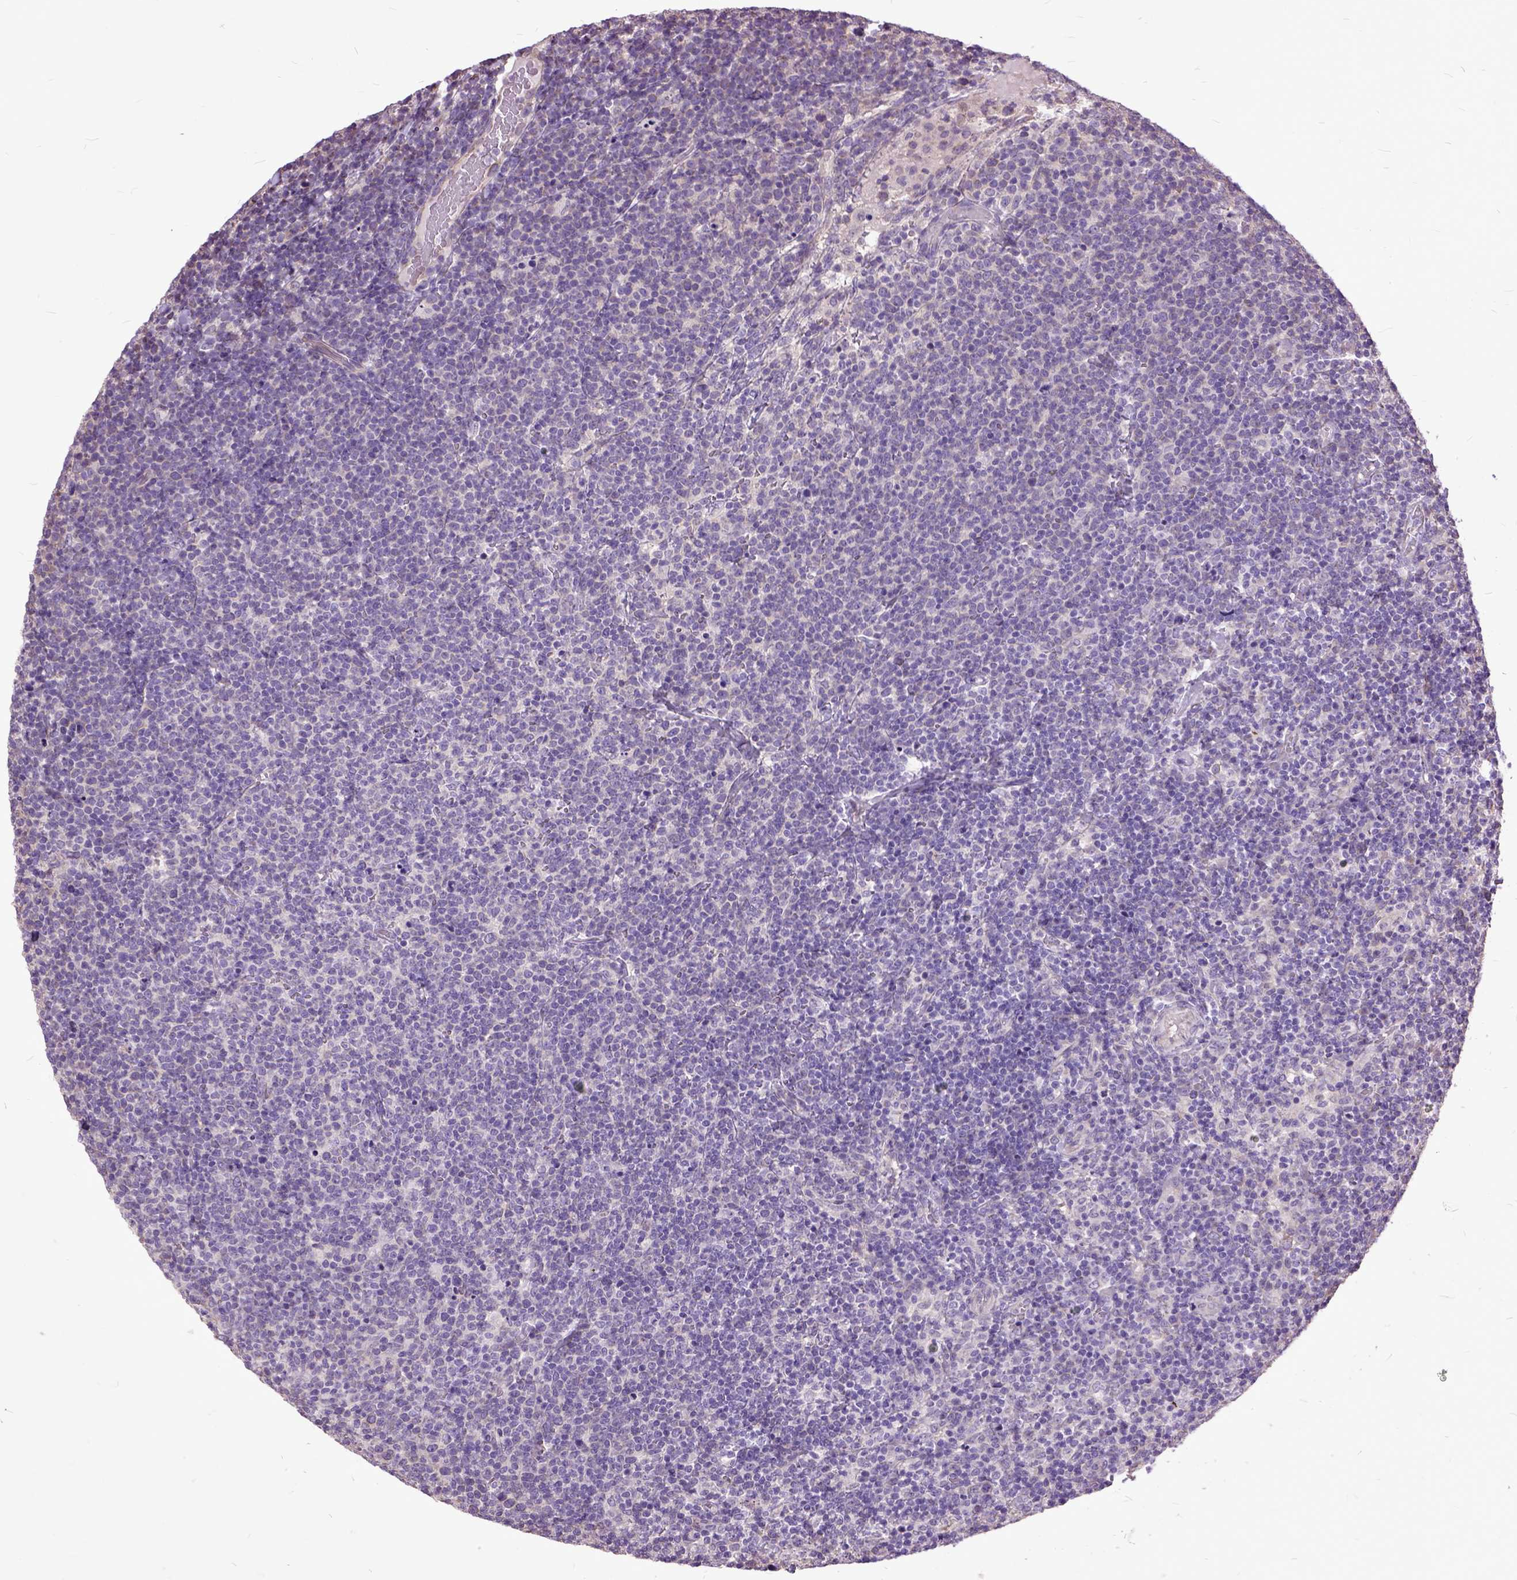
{"staining": {"intensity": "negative", "quantity": "none", "location": "none"}, "tissue": "lymphoma", "cell_type": "Tumor cells", "image_type": "cancer", "snomed": [{"axis": "morphology", "description": "Malignant lymphoma, non-Hodgkin's type, High grade"}, {"axis": "topography", "description": "Lymph node"}], "caption": "Tumor cells are negative for protein expression in human lymphoma. Nuclei are stained in blue.", "gene": "AREG", "patient": {"sex": "male", "age": 61}}